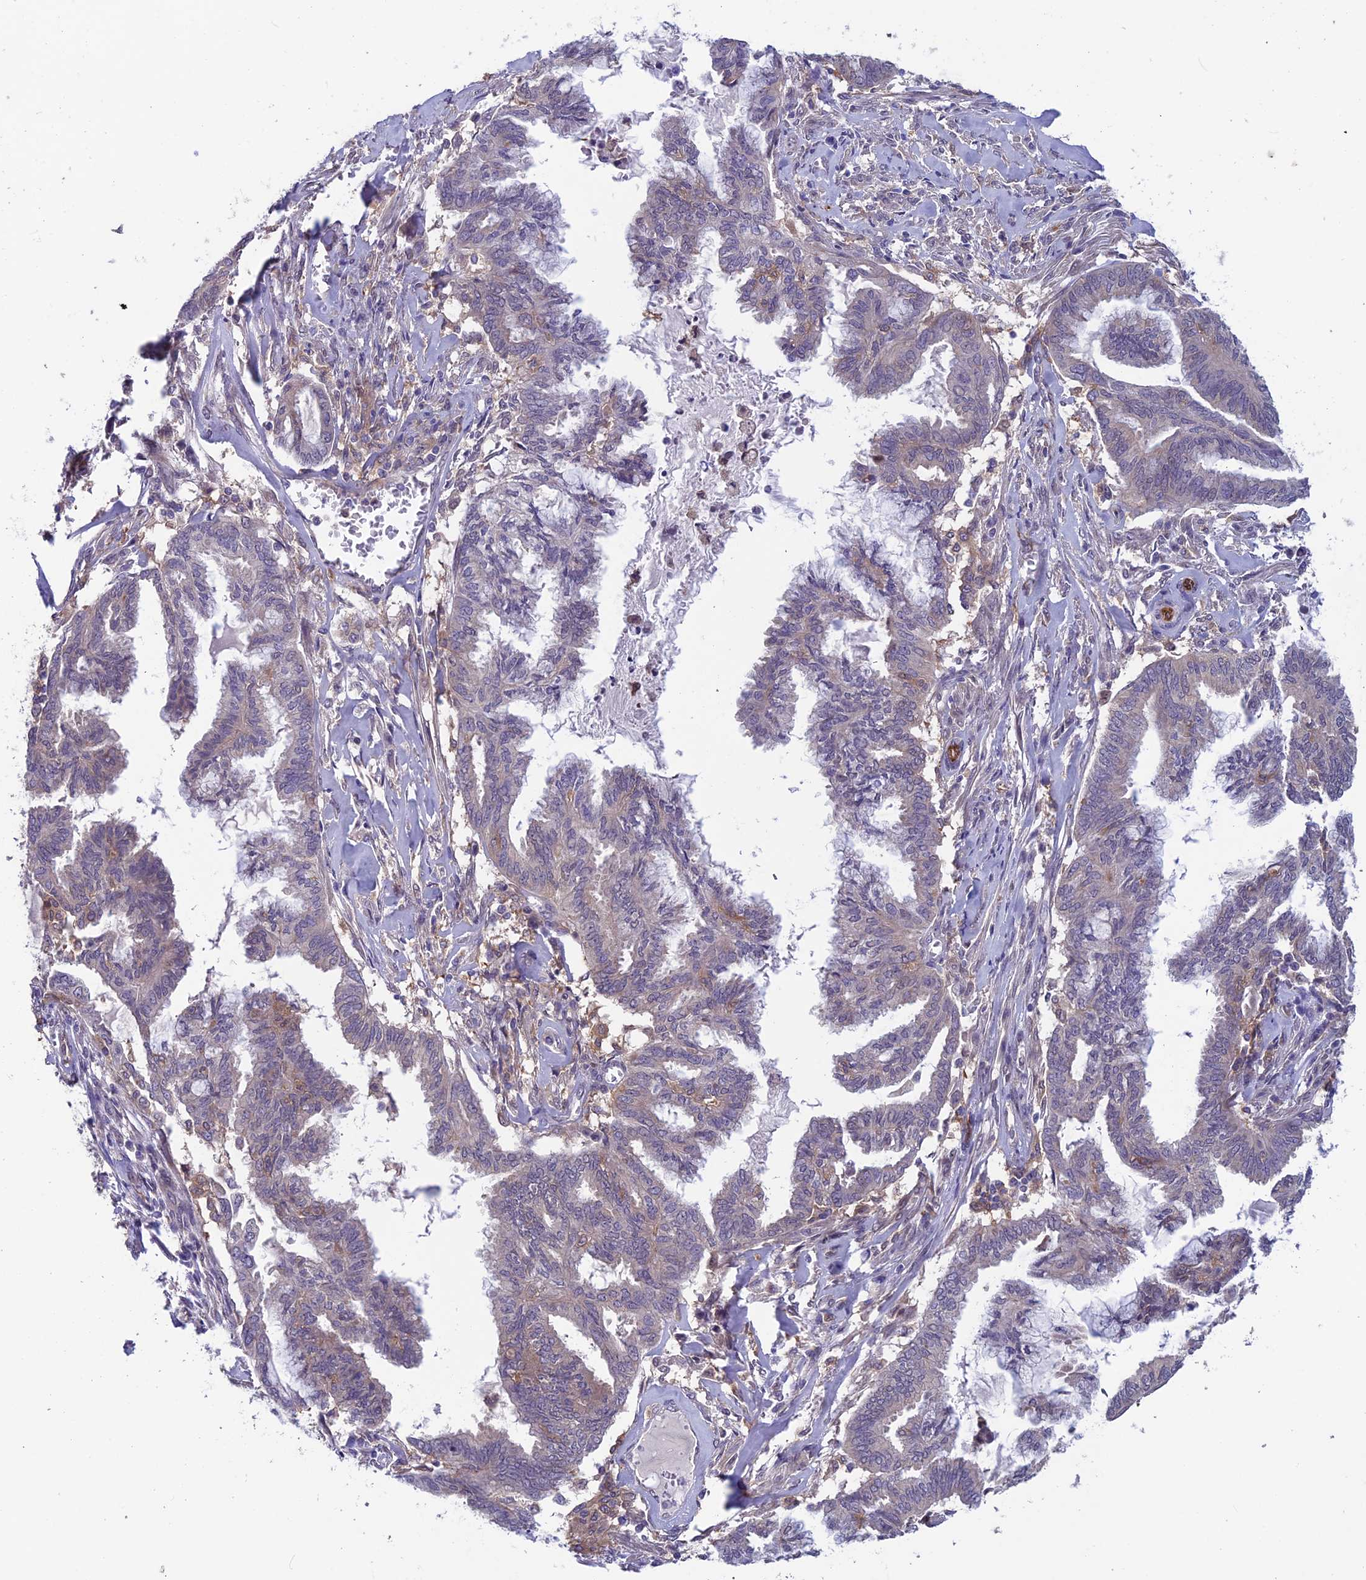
{"staining": {"intensity": "weak", "quantity": "<25%", "location": "cytoplasmic/membranous"}, "tissue": "endometrial cancer", "cell_type": "Tumor cells", "image_type": "cancer", "snomed": [{"axis": "morphology", "description": "Adenocarcinoma, NOS"}, {"axis": "topography", "description": "Endometrium"}], "caption": "This is a image of immunohistochemistry staining of endometrial cancer (adenocarcinoma), which shows no staining in tumor cells.", "gene": "MAST2", "patient": {"sex": "female", "age": 86}}